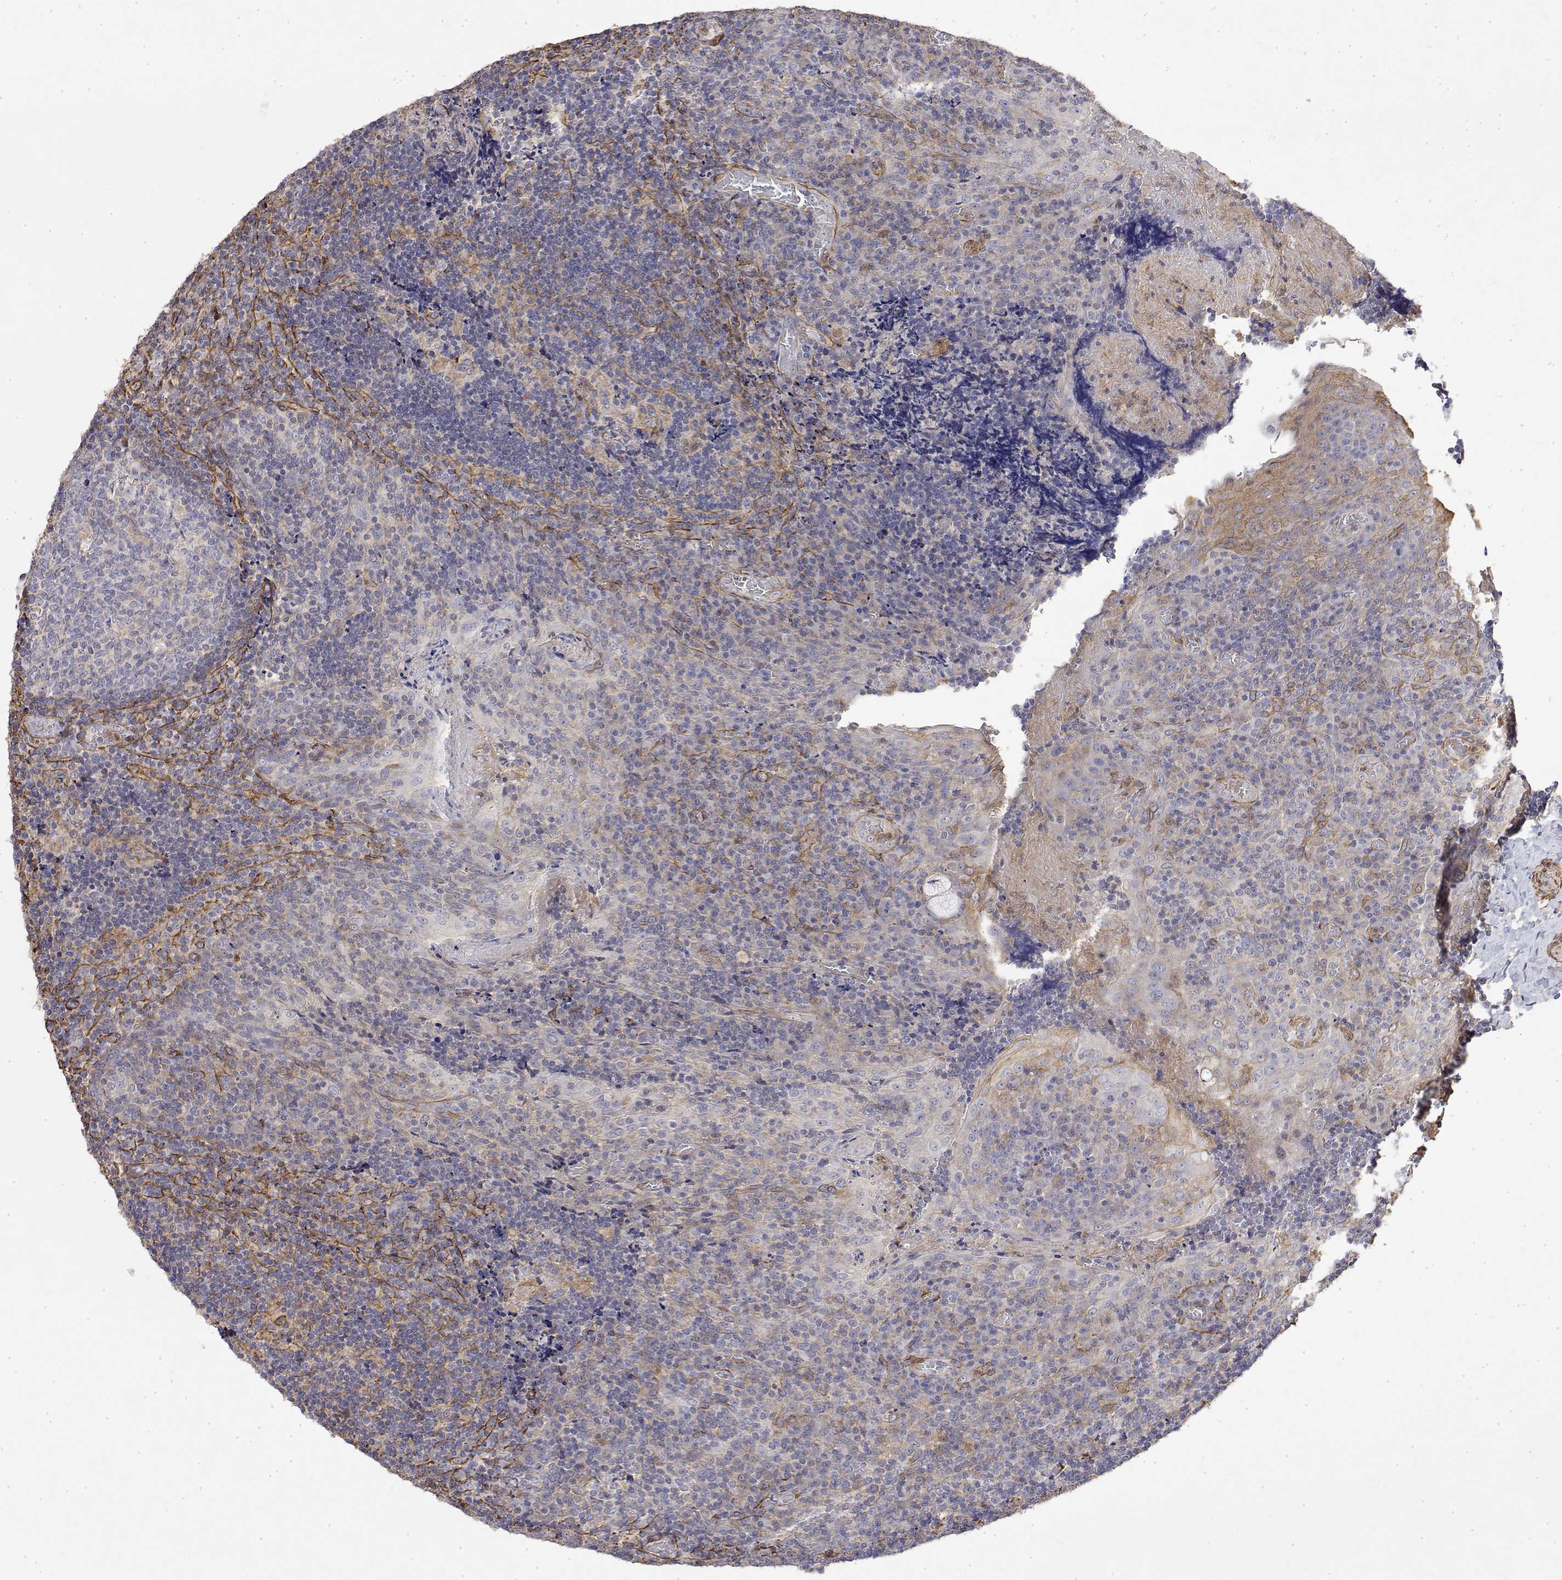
{"staining": {"intensity": "moderate", "quantity": "<25%", "location": "cytoplasmic/membranous"}, "tissue": "tonsil", "cell_type": "Germinal center cells", "image_type": "normal", "snomed": [{"axis": "morphology", "description": "Normal tissue, NOS"}, {"axis": "topography", "description": "Tonsil"}], "caption": "IHC staining of benign tonsil, which reveals low levels of moderate cytoplasmic/membranous staining in about <25% of germinal center cells indicating moderate cytoplasmic/membranous protein positivity. The staining was performed using DAB (brown) for protein detection and nuclei were counterstained in hematoxylin (blue).", "gene": "SOWAHD", "patient": {"sex": "male", "age": 17}}